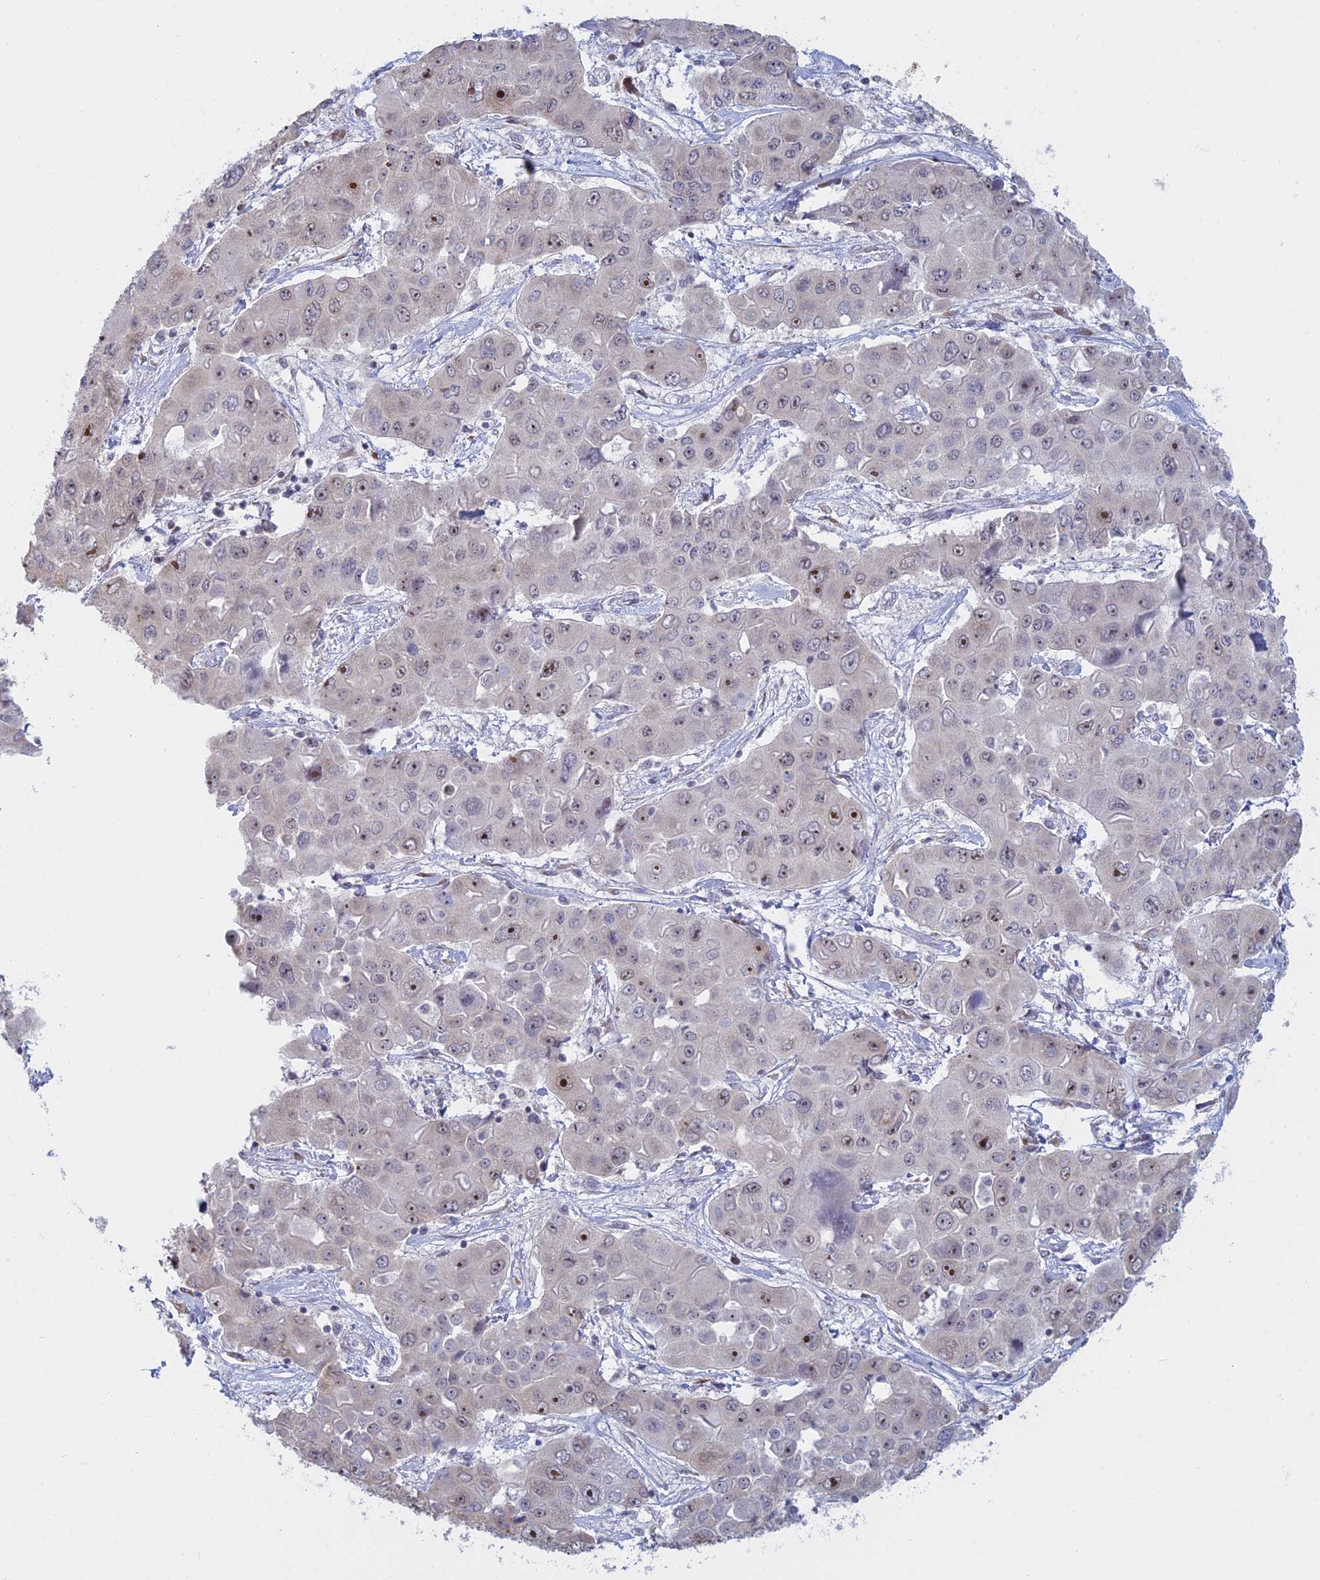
{"staining": {"intensity": "moderate", "quantity": "<25%", "location": "nuclear"}, "tissue": "liver cancer", "cell_type": "Tumor cells", "image_type": "cancer", "snomed": [{"axis": "morphology", "description": "Cholangiocarcinoma"}, {"axis": "topography", "description": "Liver"}], "caption": "High-power microscopy captured an immunohistochemistry photomicrograph of liver cancer, revealing moderate nuclear staining in about <25% of tumor cells. (DAB IHC with brightfield microscopy, high magnification).", "gene": "RPS19BP1", "patient": {"sex": "male", "age": 67}}